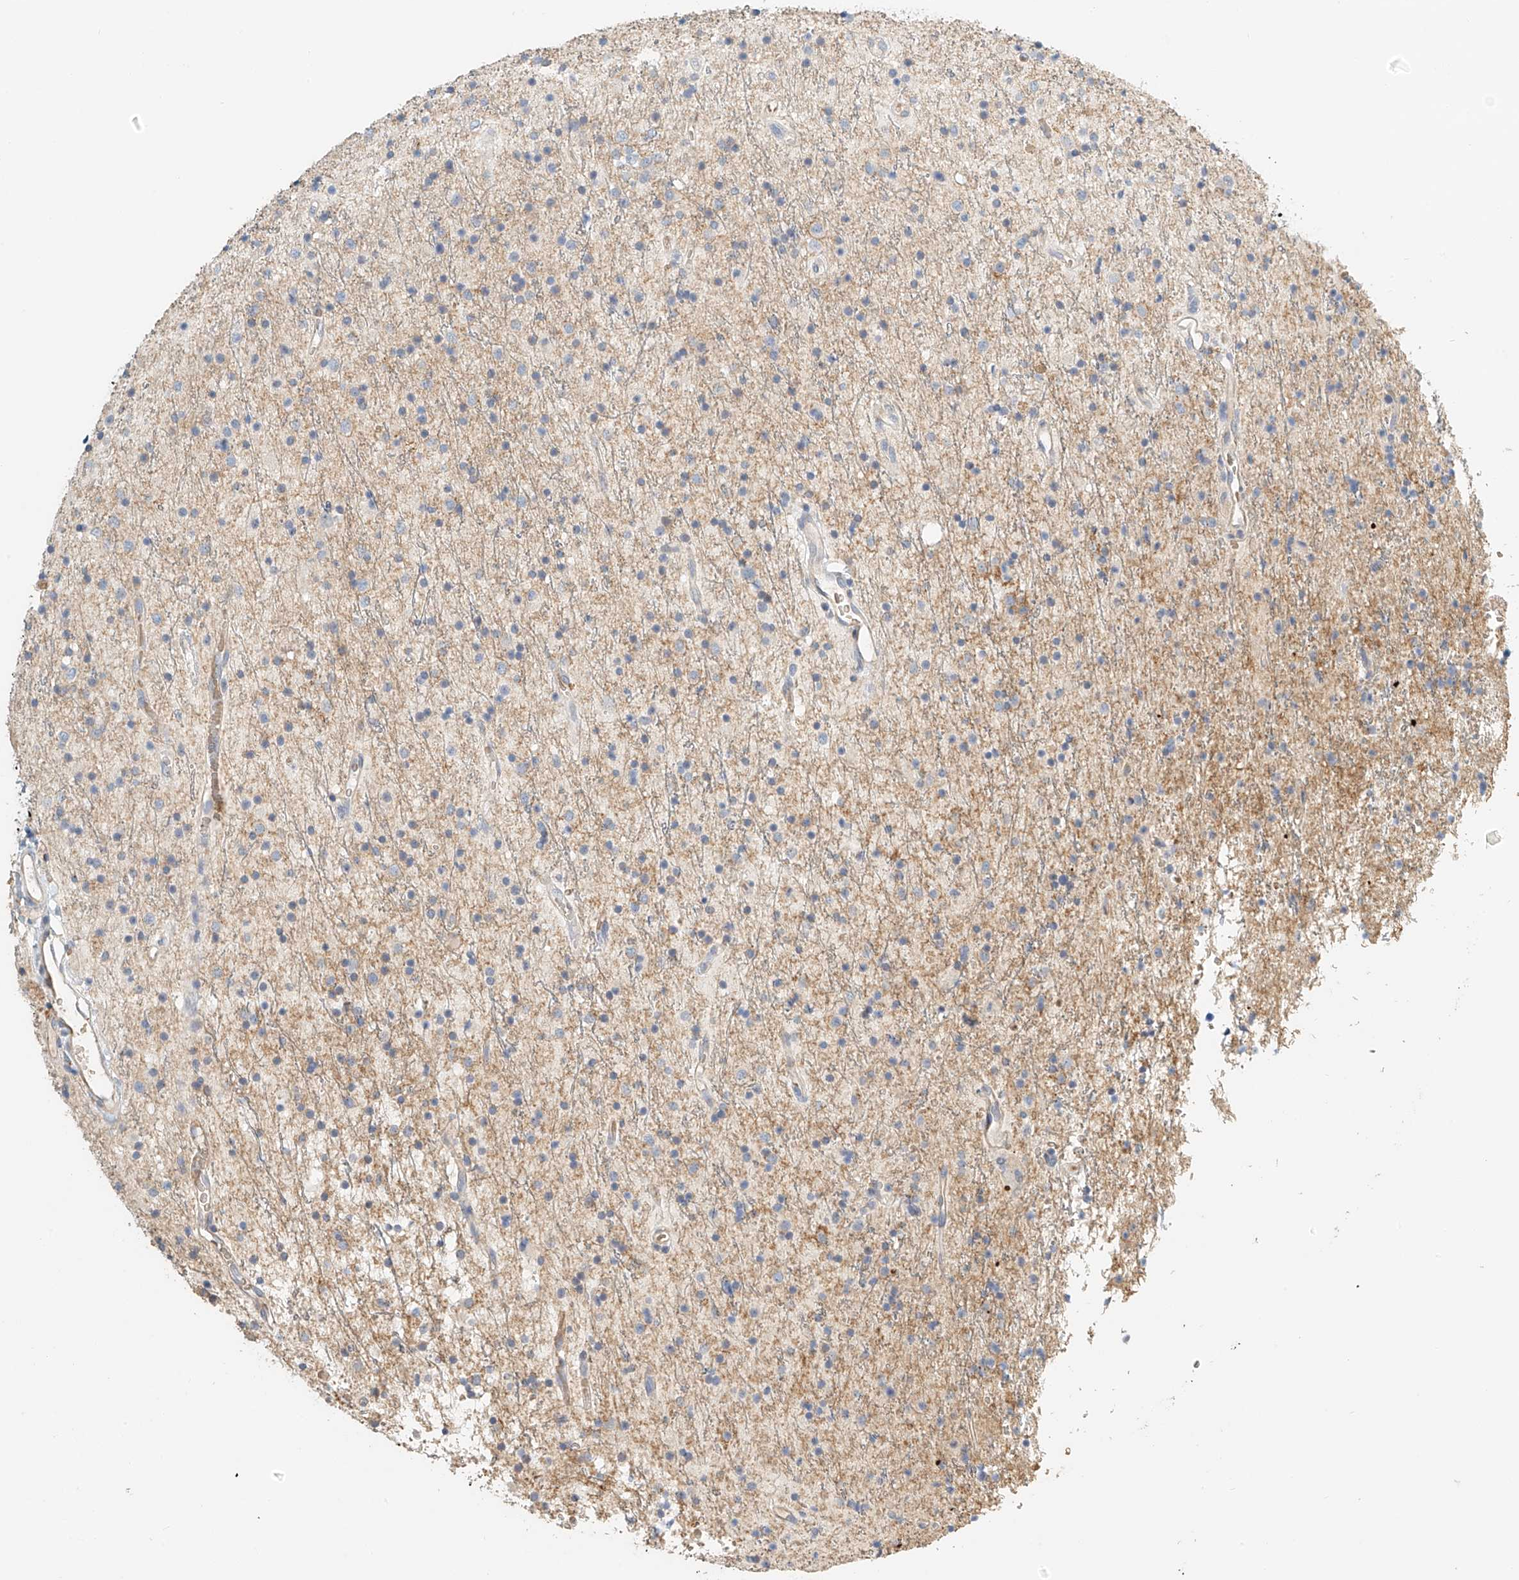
{"staining": {"intensity": "negative", "quantity": "none", "location": "none"}, "tissue": "glioma", "cell_type": "Tumor cells", "image_type": "cancer", "snomed": [{"axis": "morphology", "description": "Glioma, malignant, High grade"}, {"axis": "topography", "description": "Brain"}], "caption": "Glioma was stained to show a protein in brown. There is no significant positivity in tumor cells.", "gene": "RCAN3", "patient": {"sex": "male", "age": 34}}